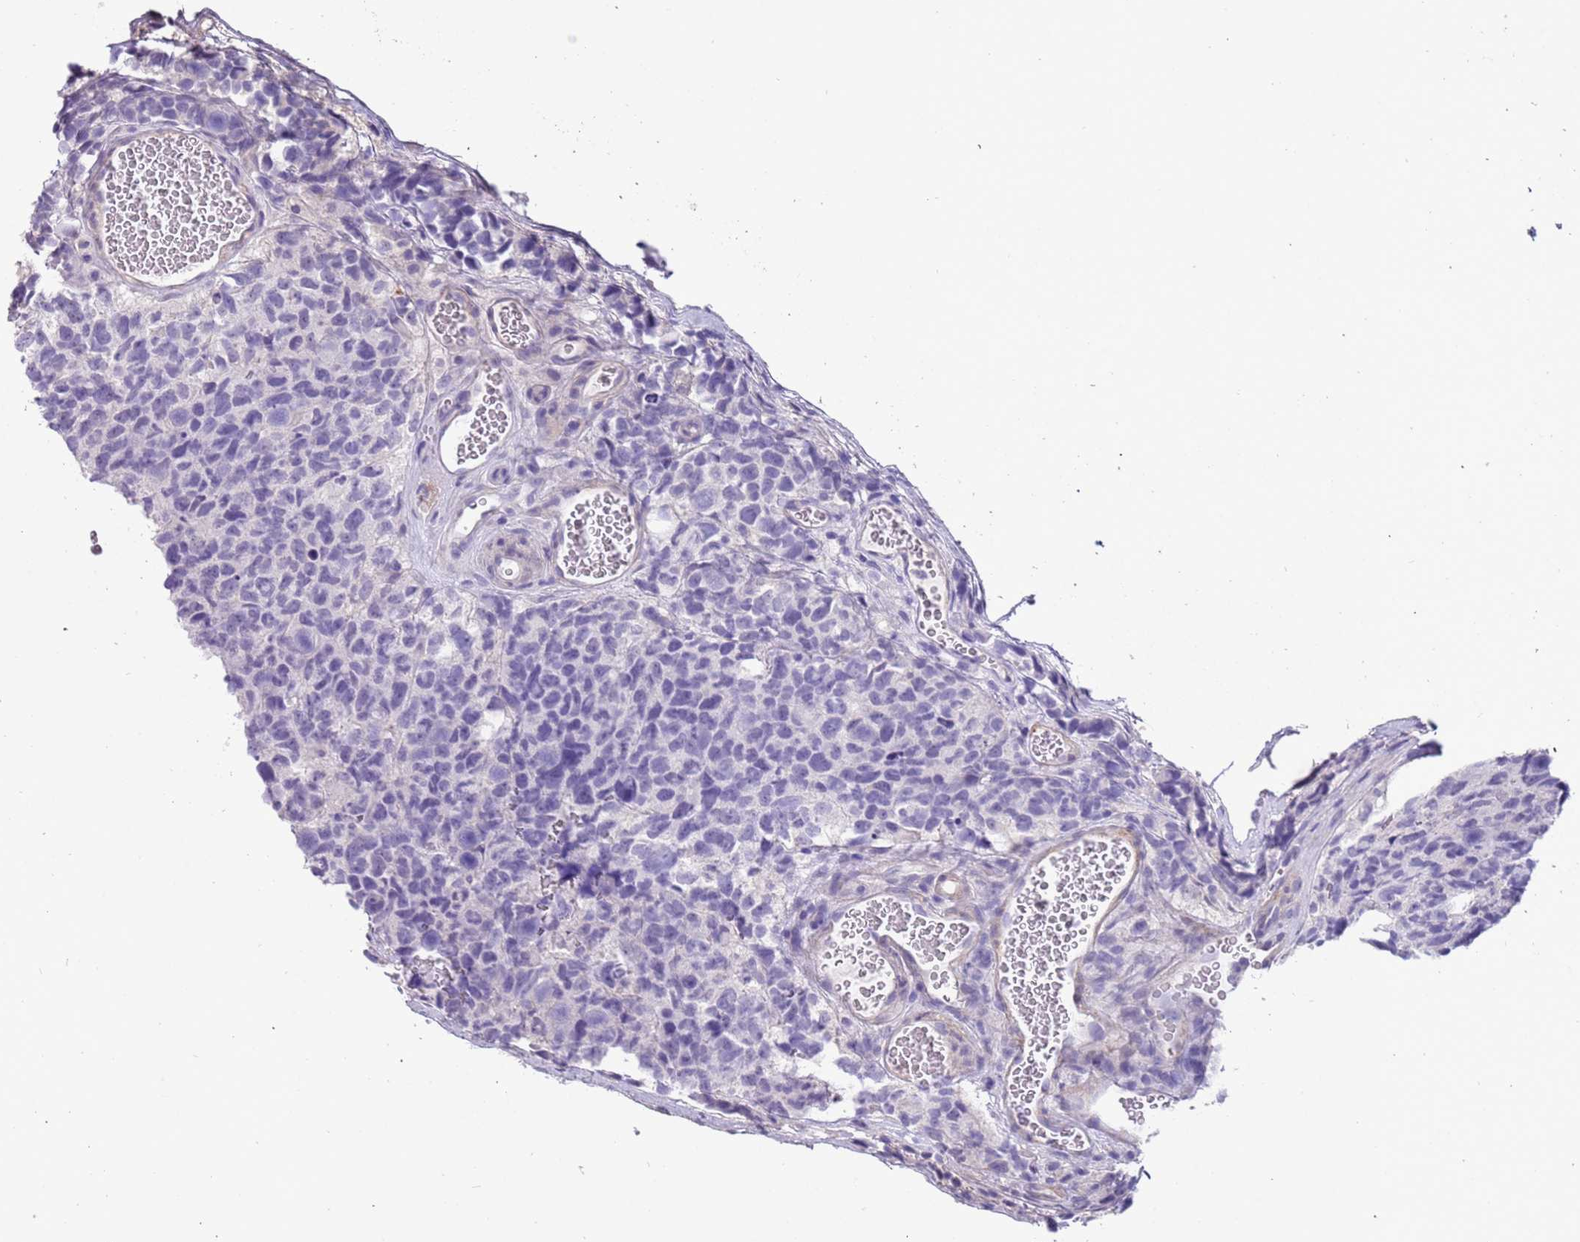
{"staining": {"intensity": "negative", "quantity": "none", "location": "none"}, "tissue": "glioma", "cell_type": "Tumor cells", "image_type": "cancer", "snomed": [{"axis": "morphology", "description": "Glioma, malignant, High grade"}, {"axis": "topography", "description": "Brain"}], "caption": "Immunohistochemistry photomicrograph of neoplastic tissue: malignant glioma (high-grade) stained with DAB displays no significant protein staining in tumor cells.", "gene": "PCGF2", "patient": {"sex": "male", "age": 69}}